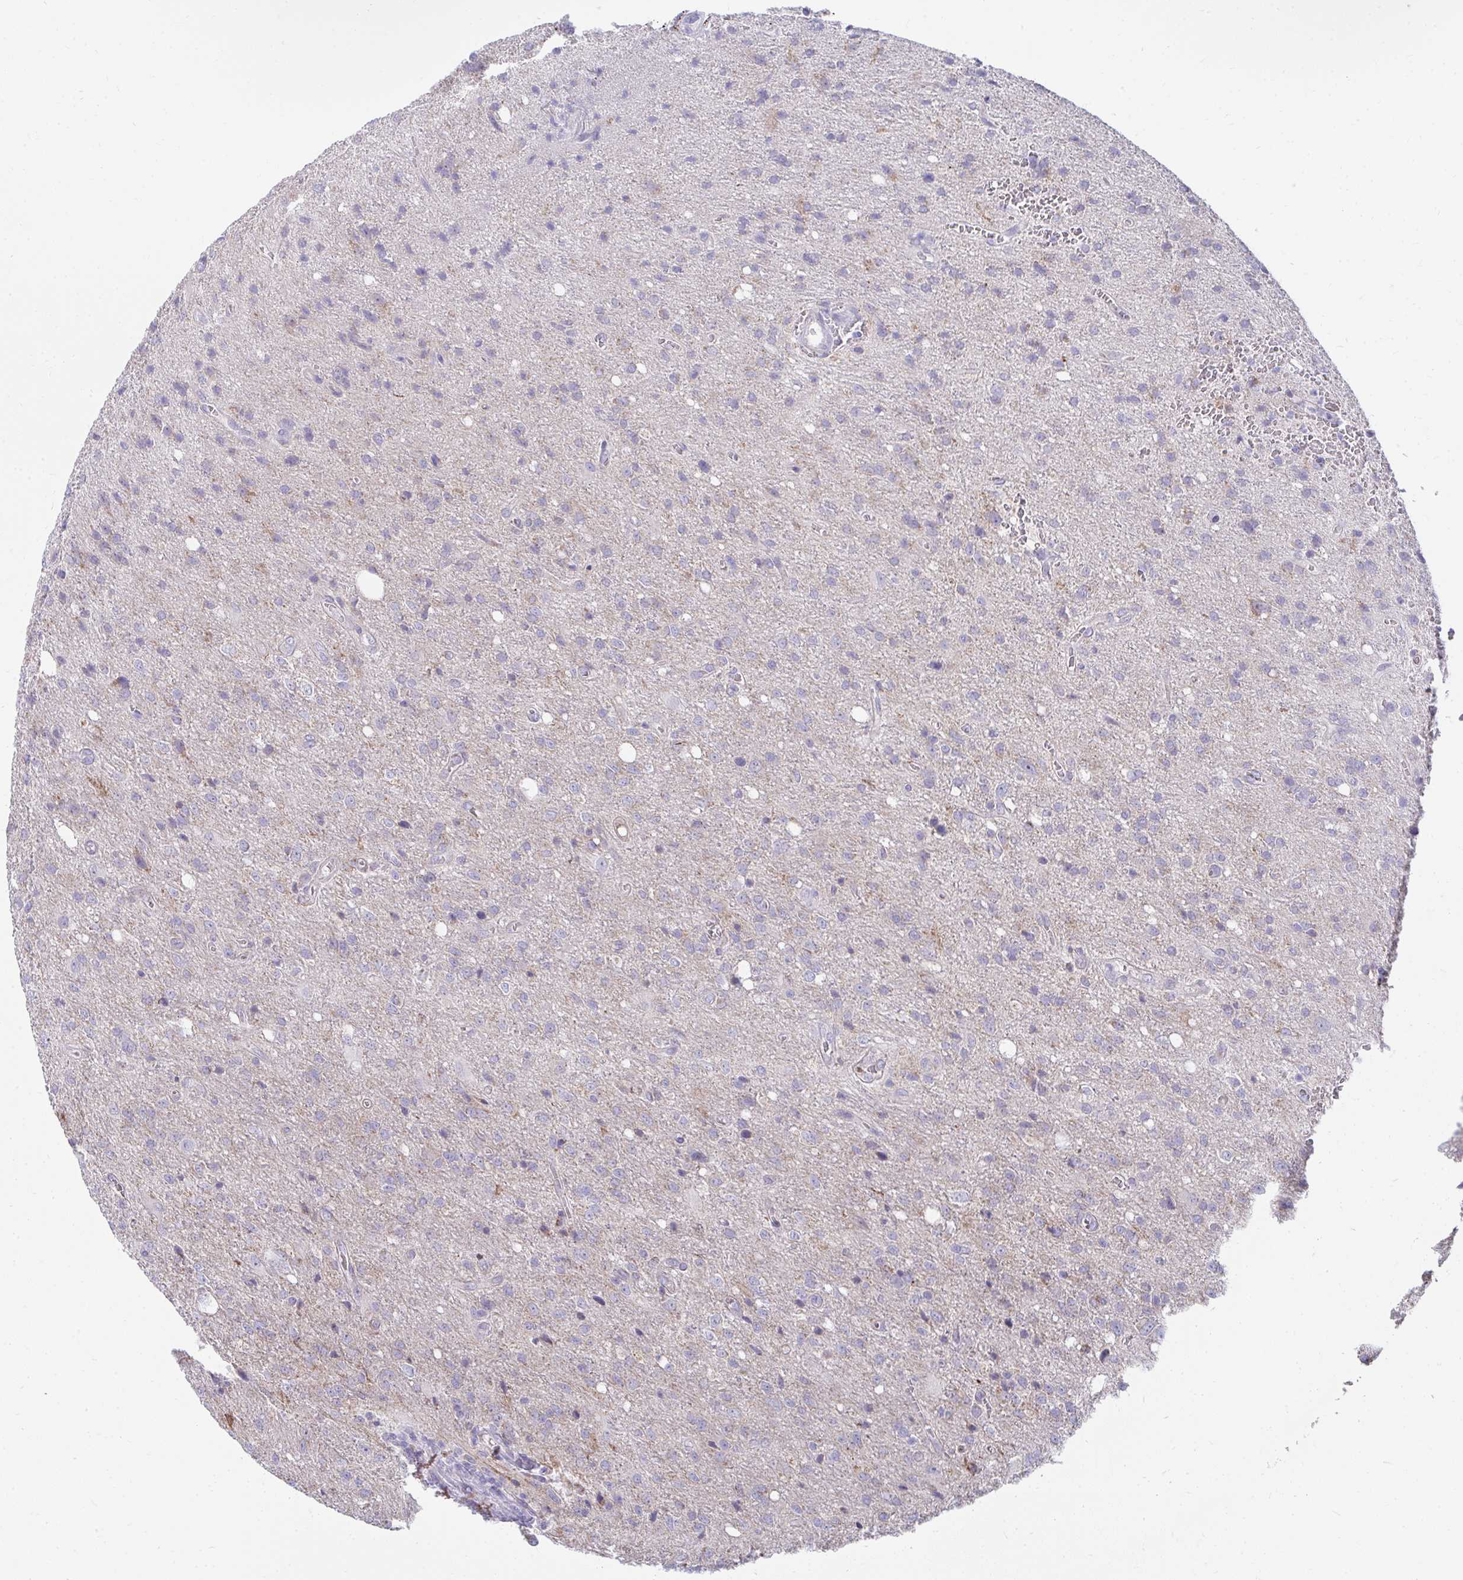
{"staining": {"intensity": "negative", "quantity": "none", "location": "none"}, "tissue": "glioma", "cell_type": "Tumor cells", "image_type": "cancer", "snomed": [{"axis": "morphology", "description": "Glioma, malignant, Low grade"}, {"axis": "topography", "description": "Brain"}], "caption": "Glioma was stained to show a protein in brown. There is no significant positivity in tumor cells.", "gene": "PRRG3", "patient": {"sex": "male", "age": 66}}